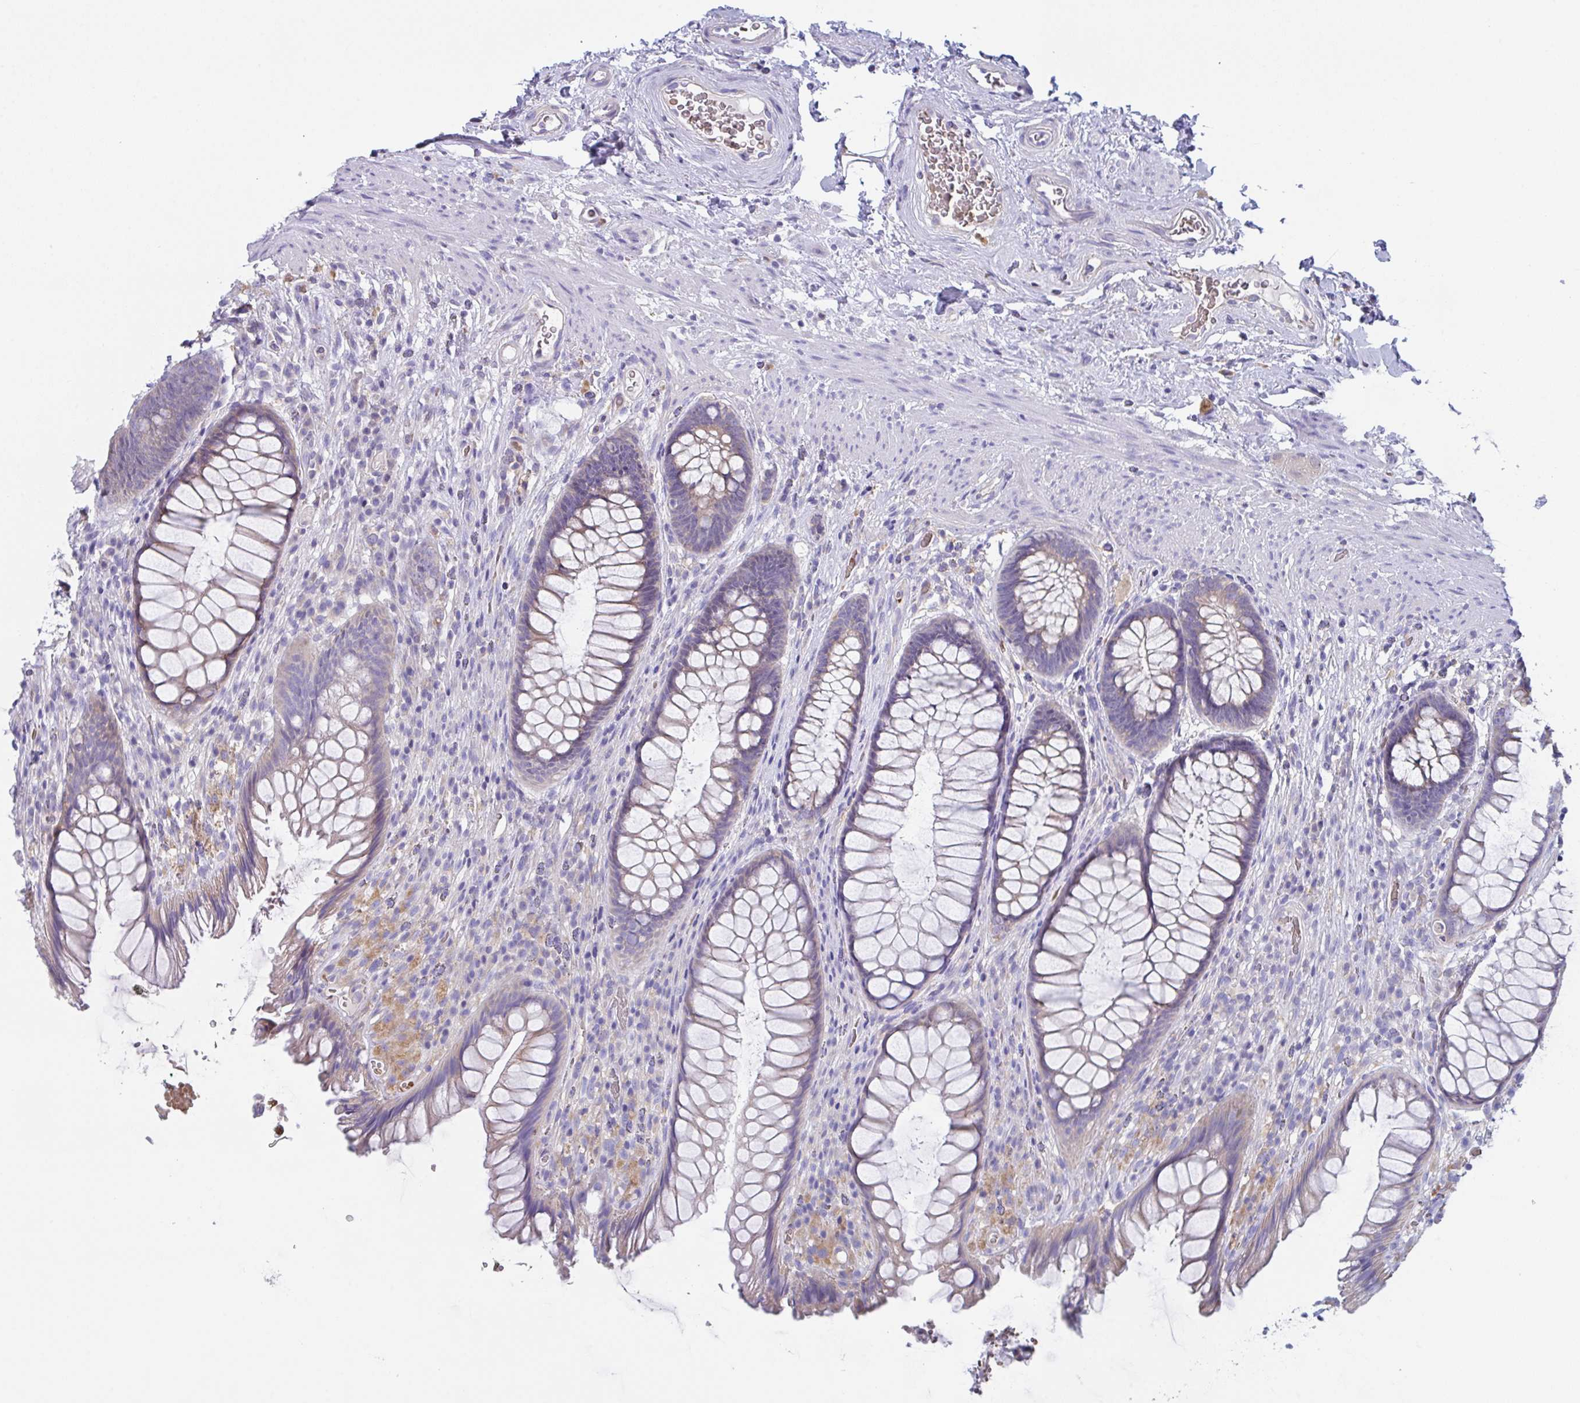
{"staining": {"intensity": "weak", "quantity": "25%-75%", "location": "cytoplasmic/membranous"}, "tissue": "rectum", "cell_type": "Glandular cells", "image_type": "normal", "snomed": [{"axis": "morphology", "description": "Normal tissue, NOS"}, {"axis": "topography", "description": "Rectum"}], "caption": "The micrograph demonstrates a brown stain indicating the presence of a protein in the cytoplasmic/membranous of glandular cells in rectum. The staining is performed using DAB (3,3'-diaminobenzidine) brown chromogen to label protein expression. The nuclei are counter-stained blue using hematoxylin.", "gene": "TFAP2C", "patient": {"sex": "male", "age": 53}}